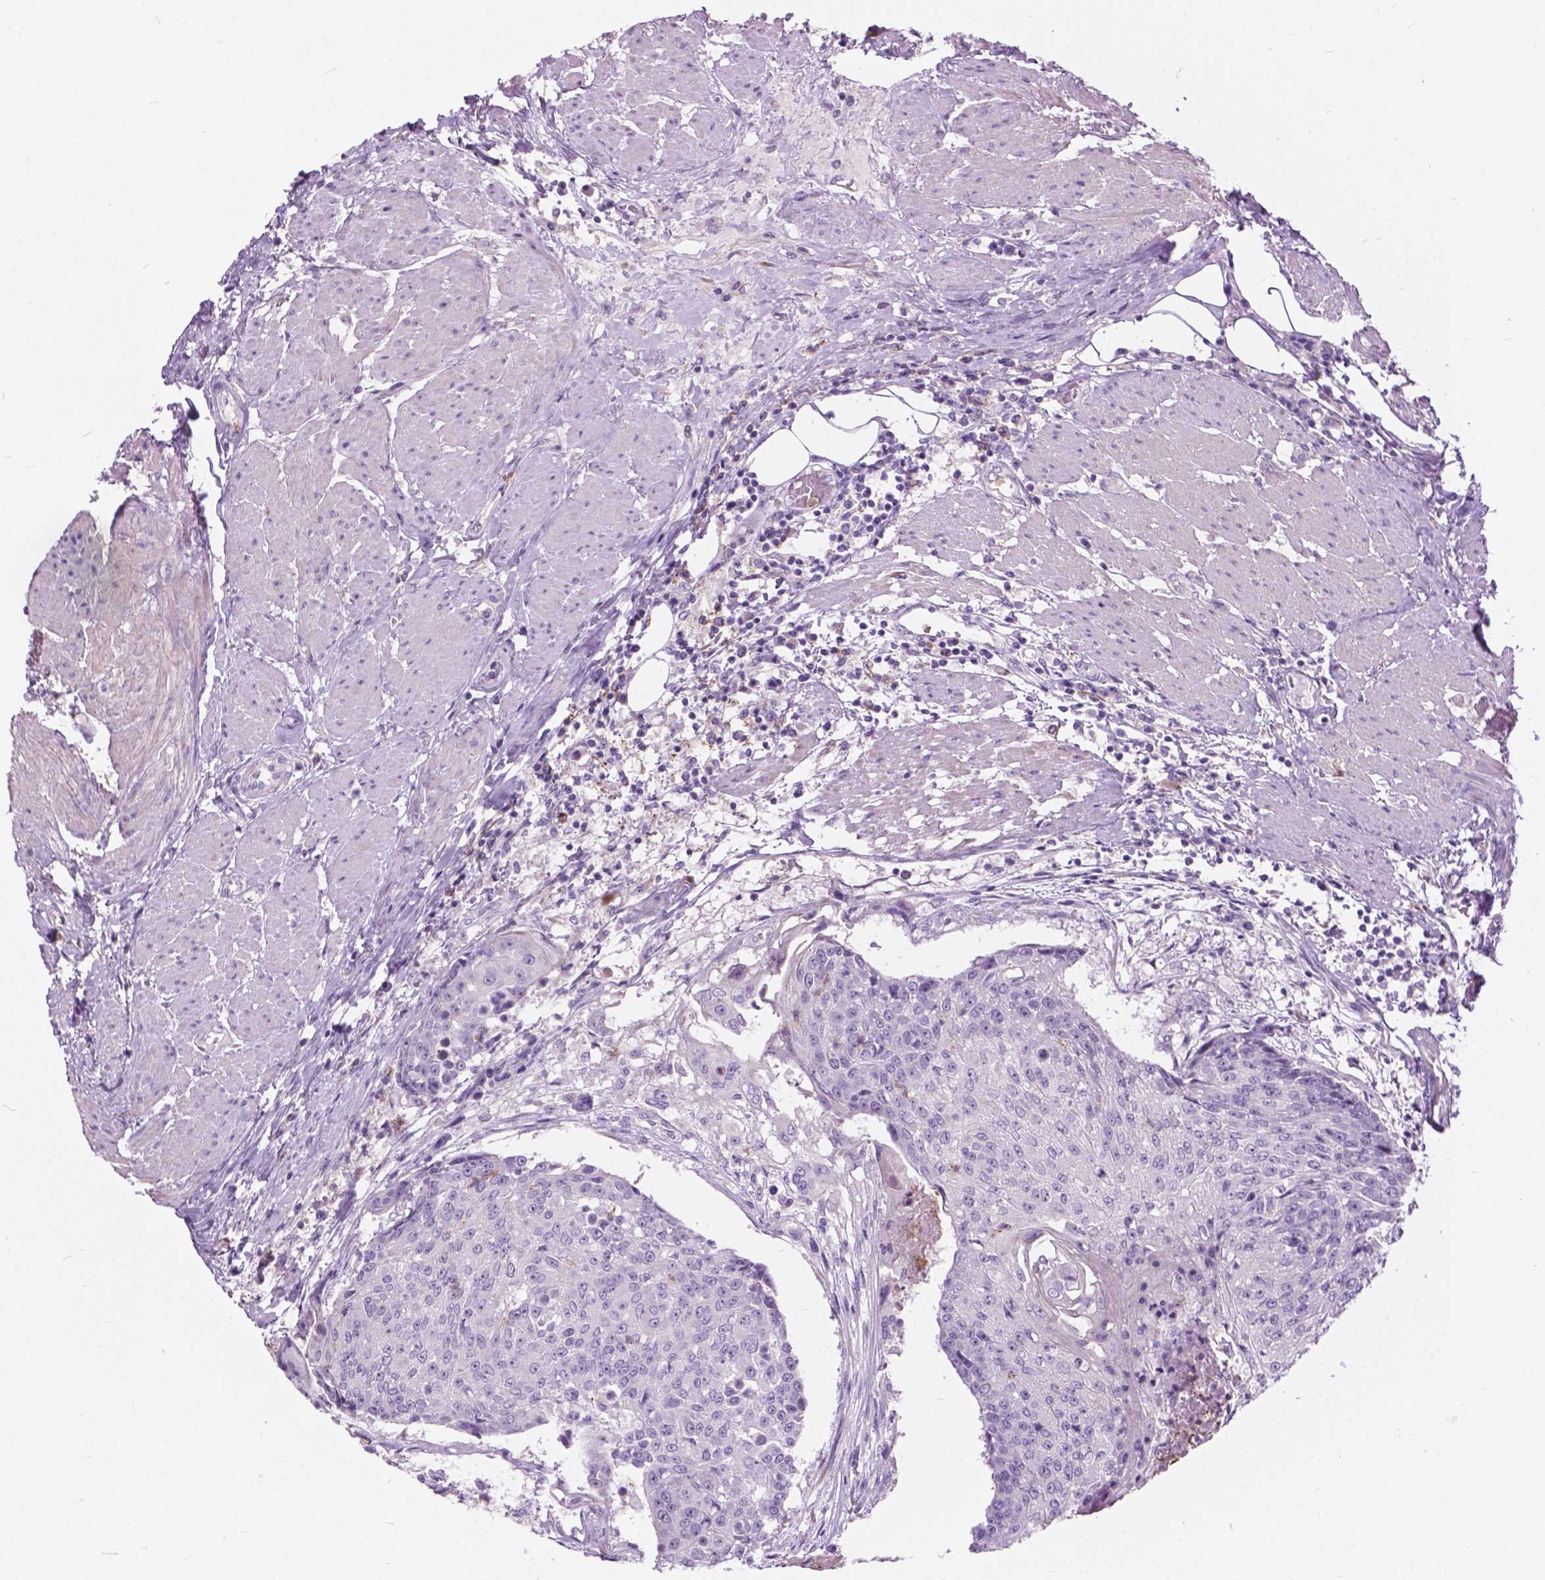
{"staining": {"intensity": "negative", "quantity": "none", "location": "none"}, "tissue": "urothelial cancer", "cell_type": "Tumor cells", "image_type": "cancer", "snomed": [{"axis": "morphology", "description": "Urothelial carcinoma, High grade"}, {"axis": "topography", "description": "Urinary bladder"}], "caption": "The immunohistochemistry photomicrograph has no significant positivity in tumor cells of high-grade urothelial carcinoma tissue. Brightfield microscopy of immunohistochemistry stained with DAB (3,3'-diaminobenzidine) (brown) and hematoxylin (blue), captured at high magnification.", "gene": "PRR35", "patient": {"sex": "female", "age": 63}}